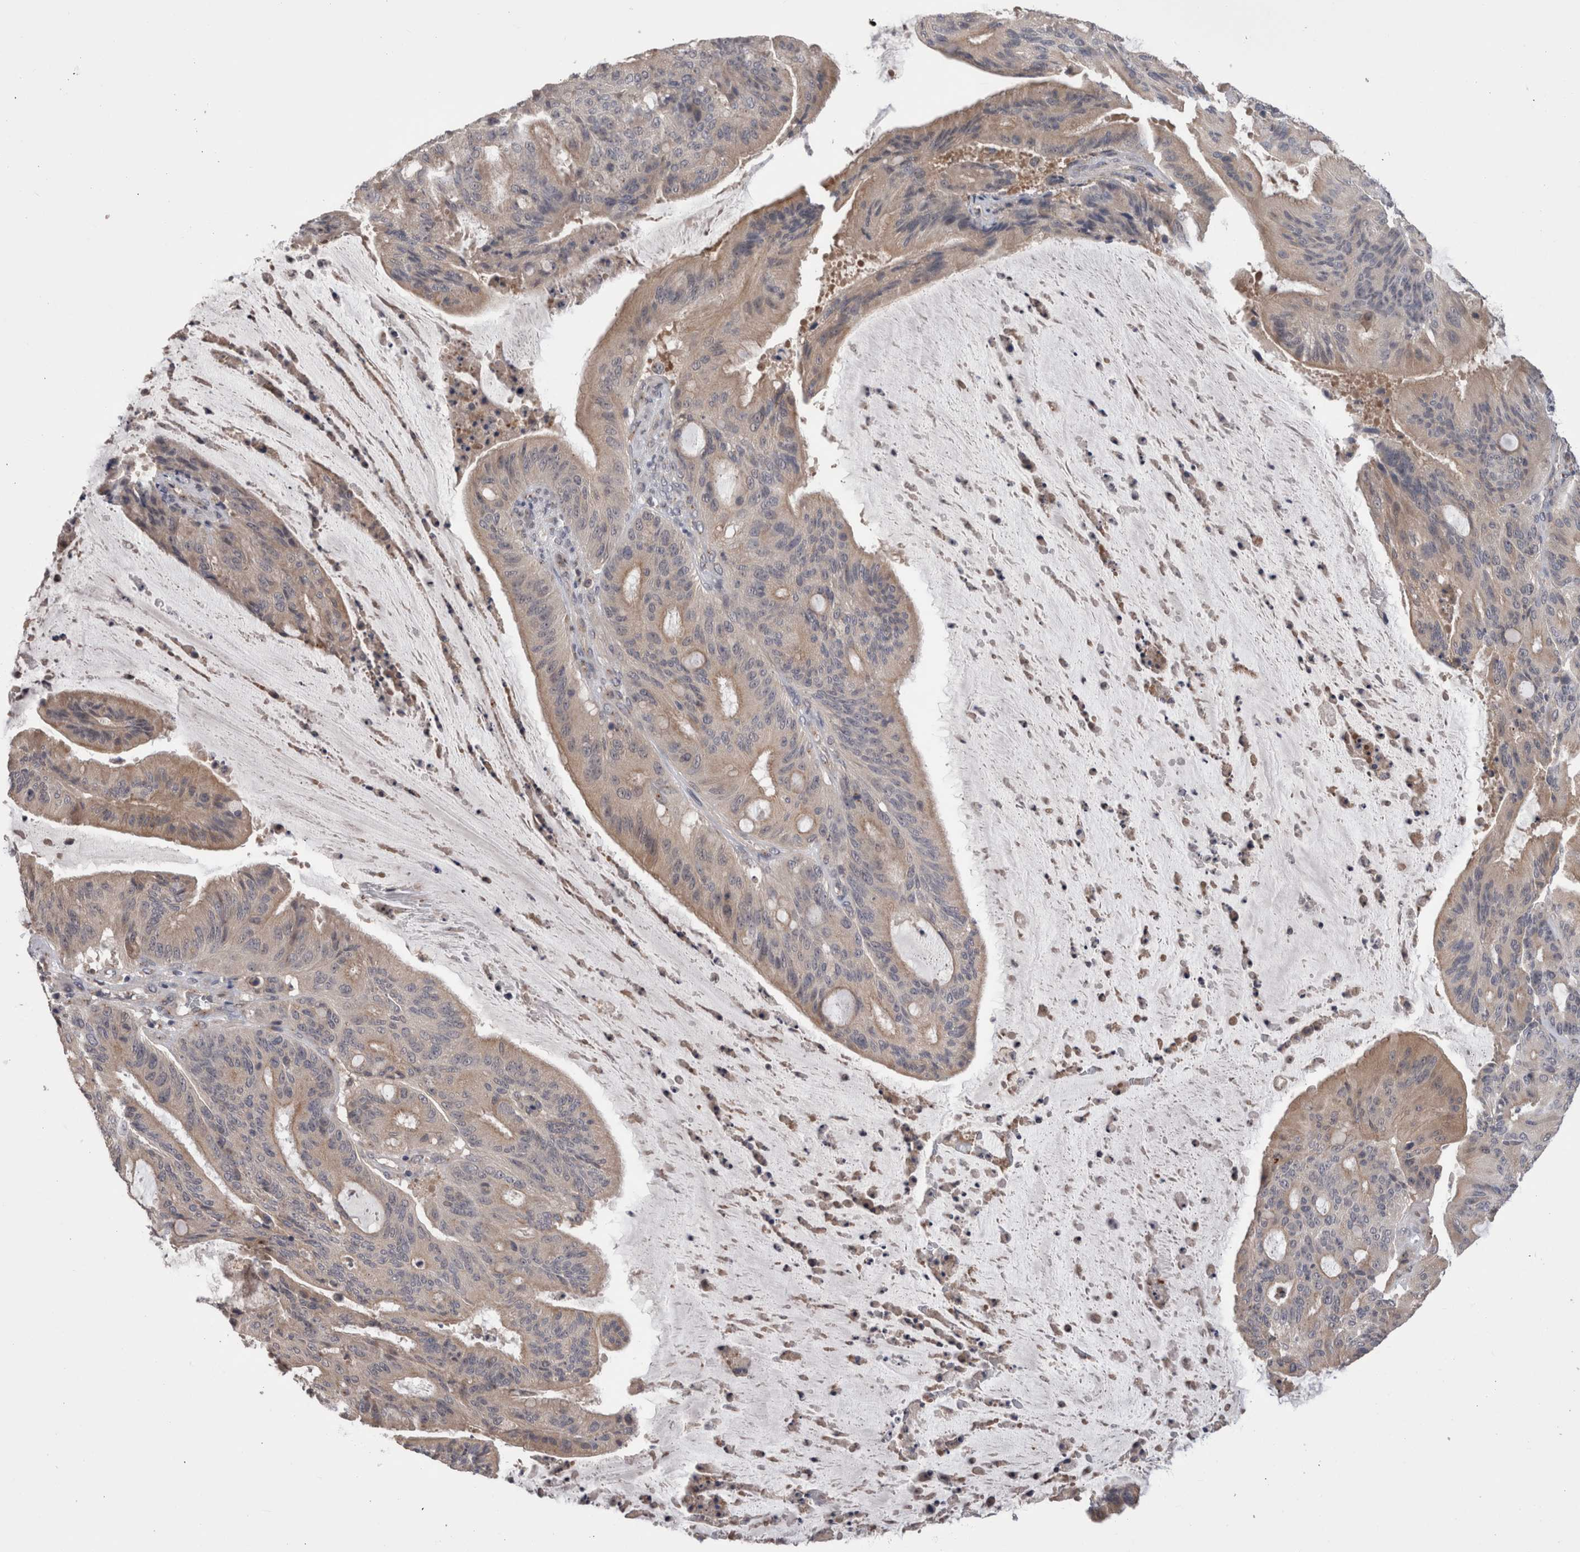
{"staining": {"intensity": "weak", "quantity": "25%-75%", "location": "cytoplasmic/membranous"}, "tissue": "liver cancer", "cell_type": "Tumor cells", "image_type": "cancer", "snomed": [{"axis": "morphology", "description": "Normal tissue, NOS"}, {"axis": "morphology", "description": "Cholangiocarcinoma"}, {"axis": "topography", "description": "Liver"}, {"axis": "topography", "description": "Peripheral nerve tissue"}], "caption": "Immunohistochemistry (IHC) photomicrograph of liver cancer (cholangiocarcinoma) stained for a protein (brown), which demonstrates low levels of weak cytoplasmic/membranous expression in about 25%-75% of tumor cells.", "gene": "DCTN6", "patient": {"sex": "female", "age": 73}}